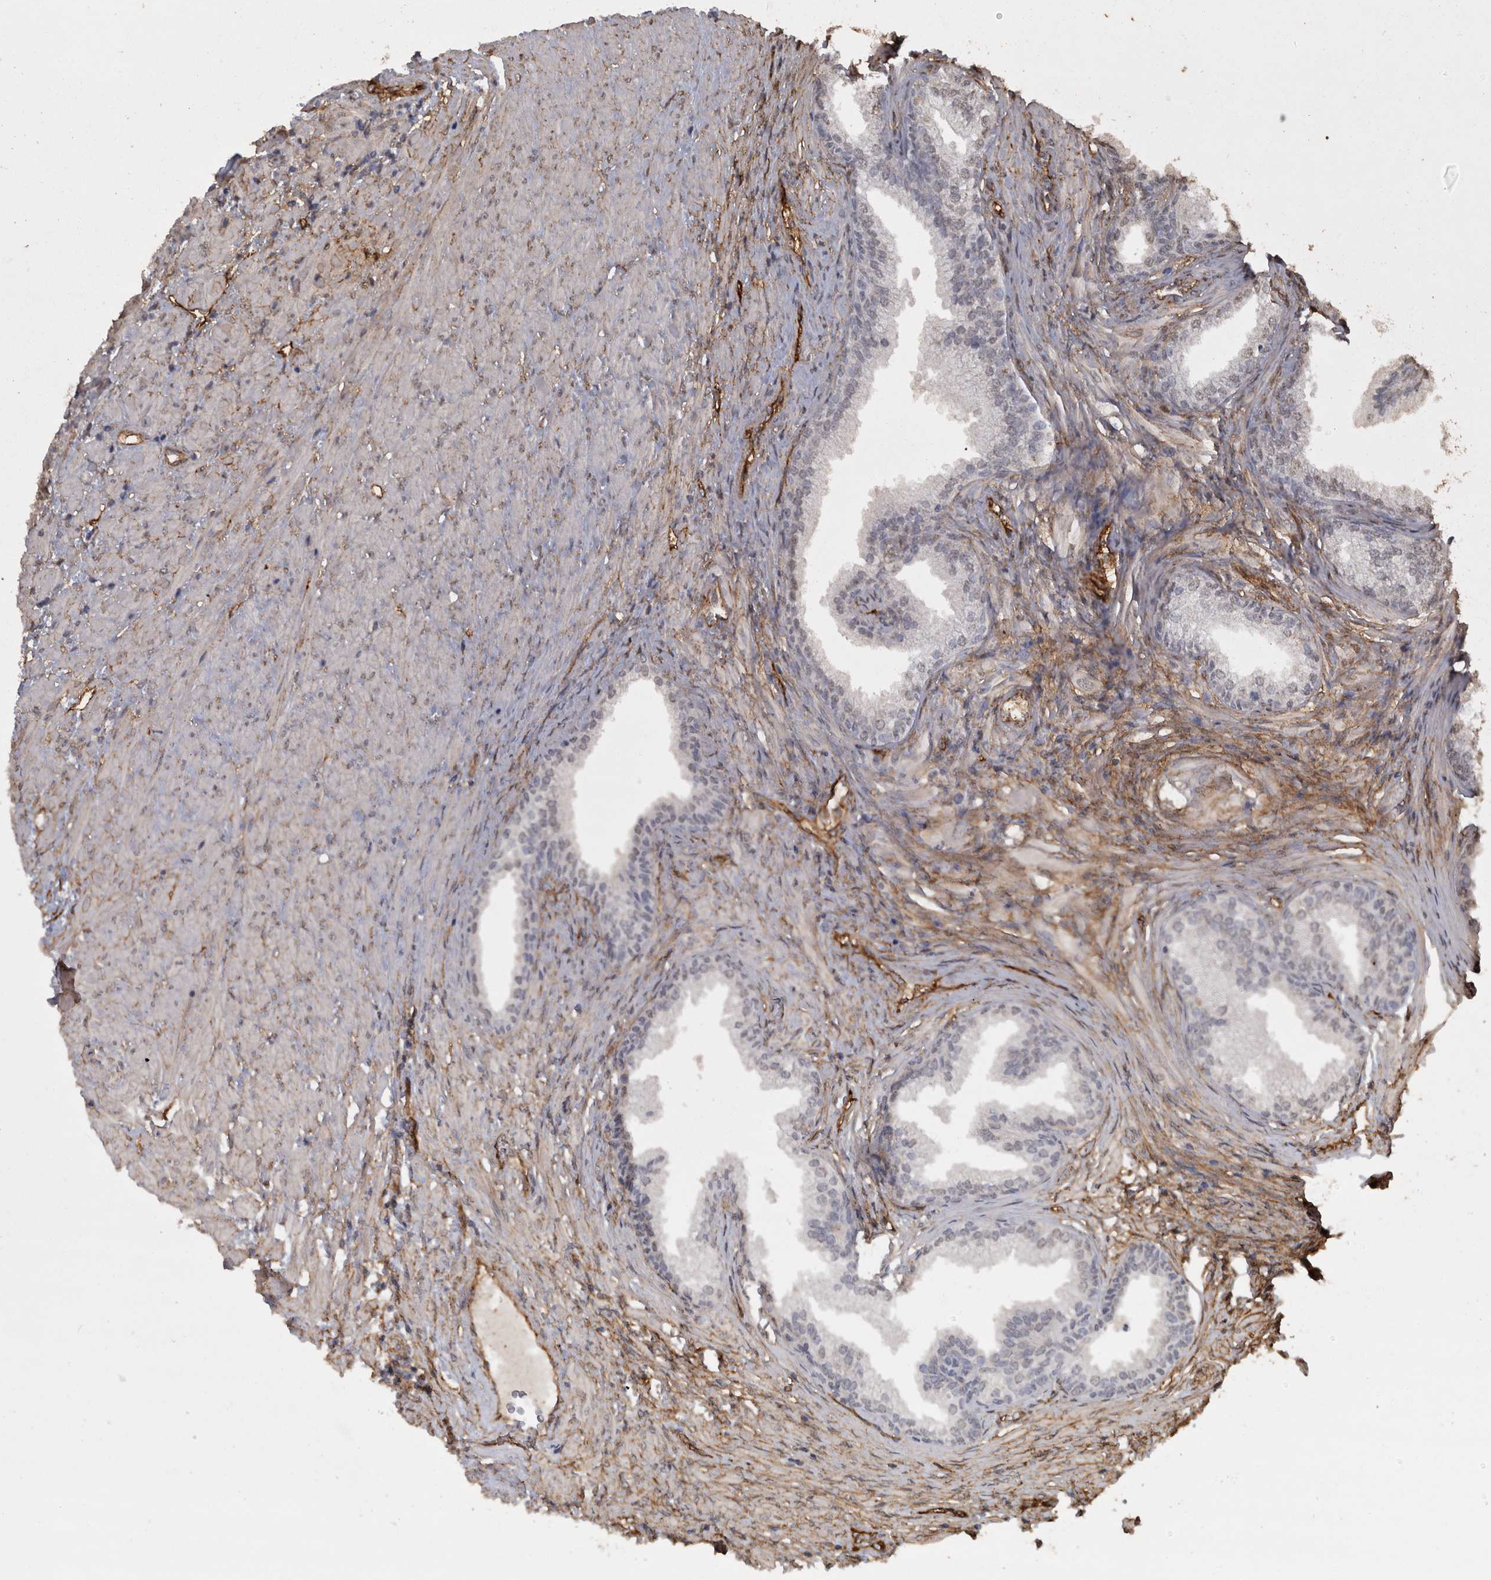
{"staining": {"intensity": "weak", "quantity": "<25%", "location": "nuclear"}, "tissue": "prostate", "cell_type": "Glandular cells", "image_type": "normal", "snomed": [{"axis": "morphology", "description": "Normal tissue, NOS"}, {"axis": "topography", "description": "Prostate"}], "caption": "Protein analysis of normal prostate shows no significant staining in glandular cells. The staining is performed using DAB (3,3'-diaminobenzidine) brown chromogen with nuclei counter-stained in using hematoxylin.", "gene": "RECK", "patient": {"sex": "male", "age": 76}}